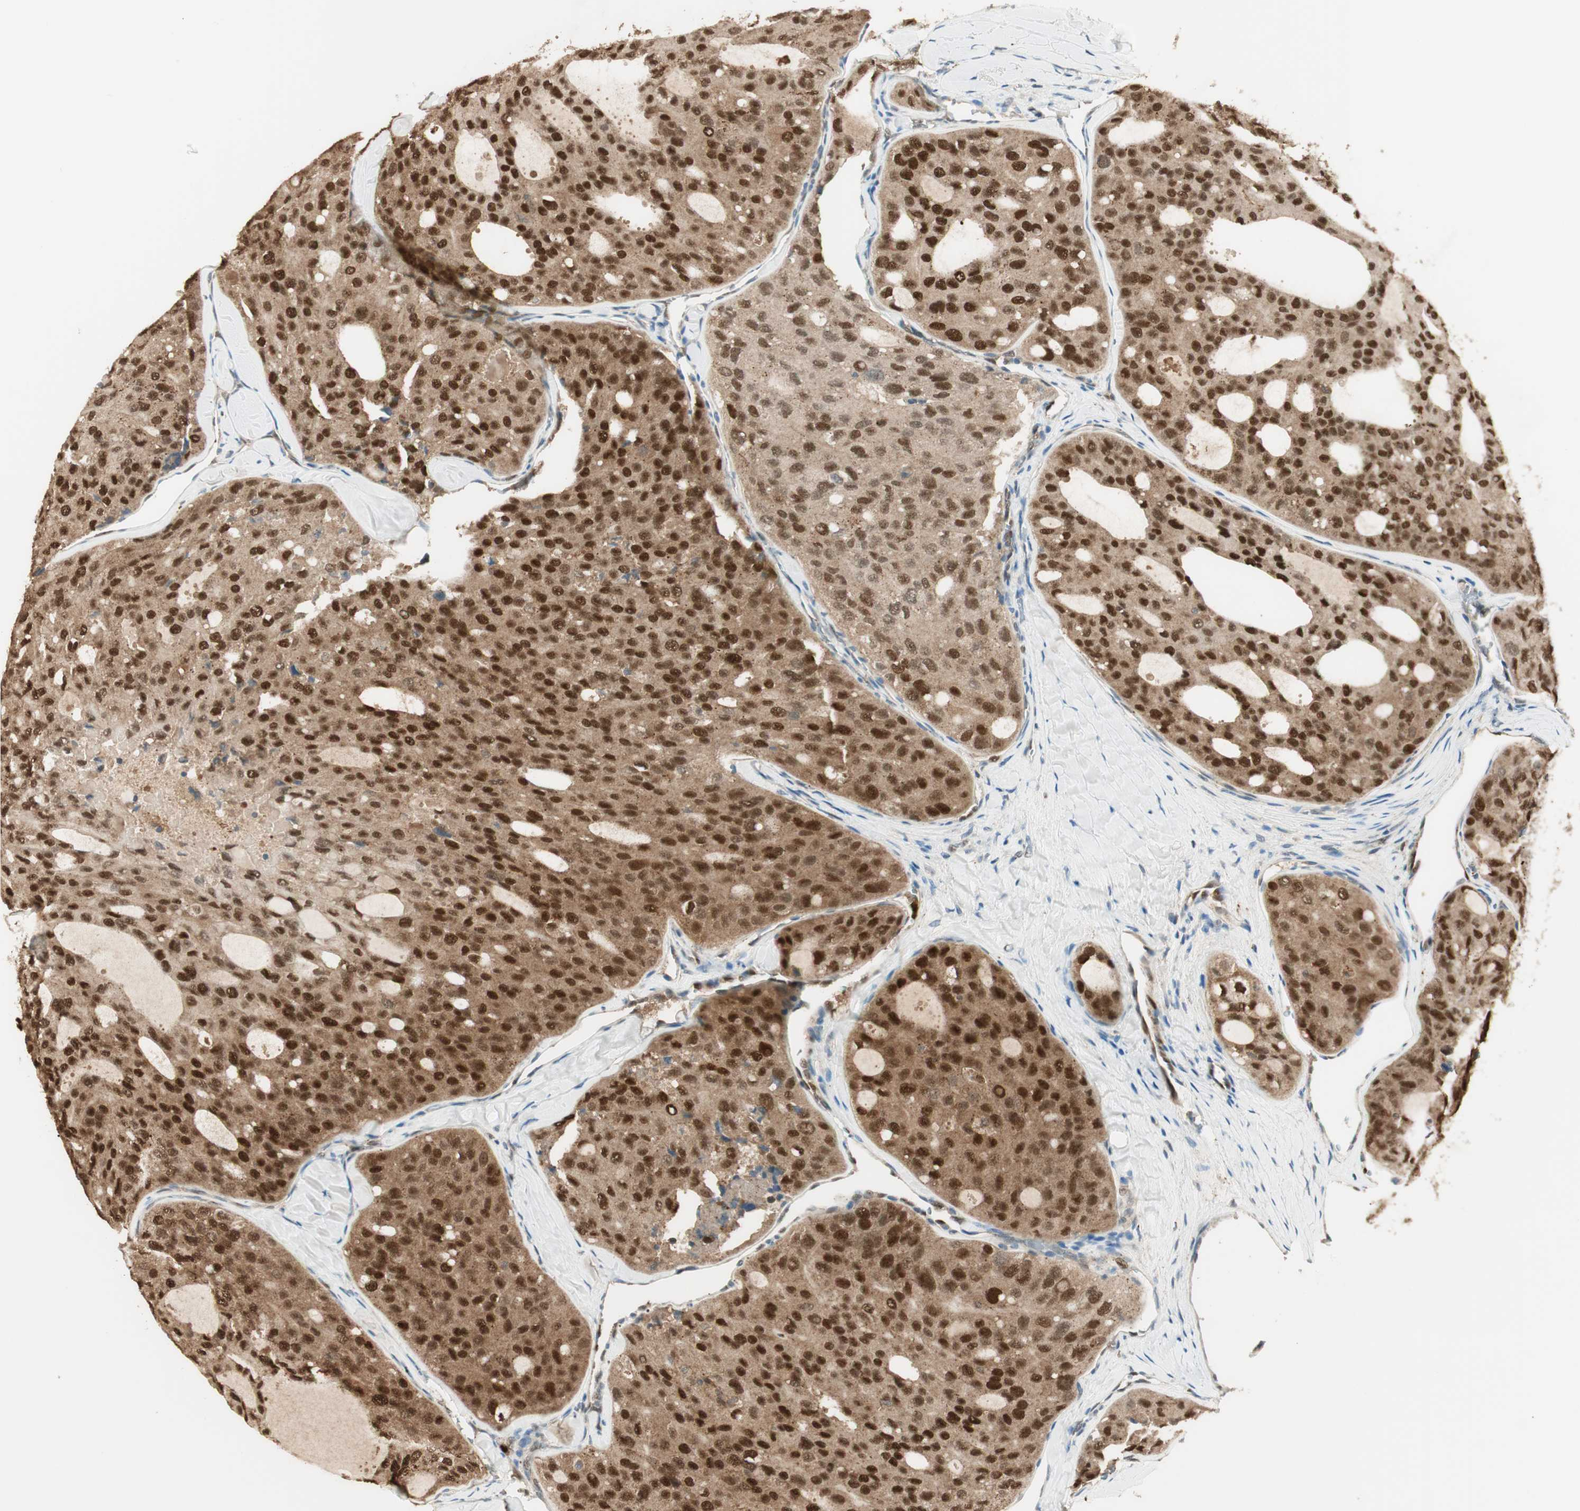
{"staining": {"intensity": "strong", "quantity": ">75%", "location": "cytoplasmic/membranous,nuclear"}, "tissue": "thyroid cancer", "cell_type": "Tumor cells", "image_type": "cancer", "snomed": [{"axis": "morphology", "description": "Follicular adenoma carcinoma, NOS"}, {"axis": "topography", "description": "Thyroid gland"}], "caption": "High-power microscopy captured an IHC image of thyroid cancer, revealing strong cytoplasmic/membranous and nuclear expression in approximately >75% of tumor cells. (DAB IHC with brightfield microscopy, high magnification).", "gene": "LTA4H", "patient": {"sex": "male", "age": 75}}